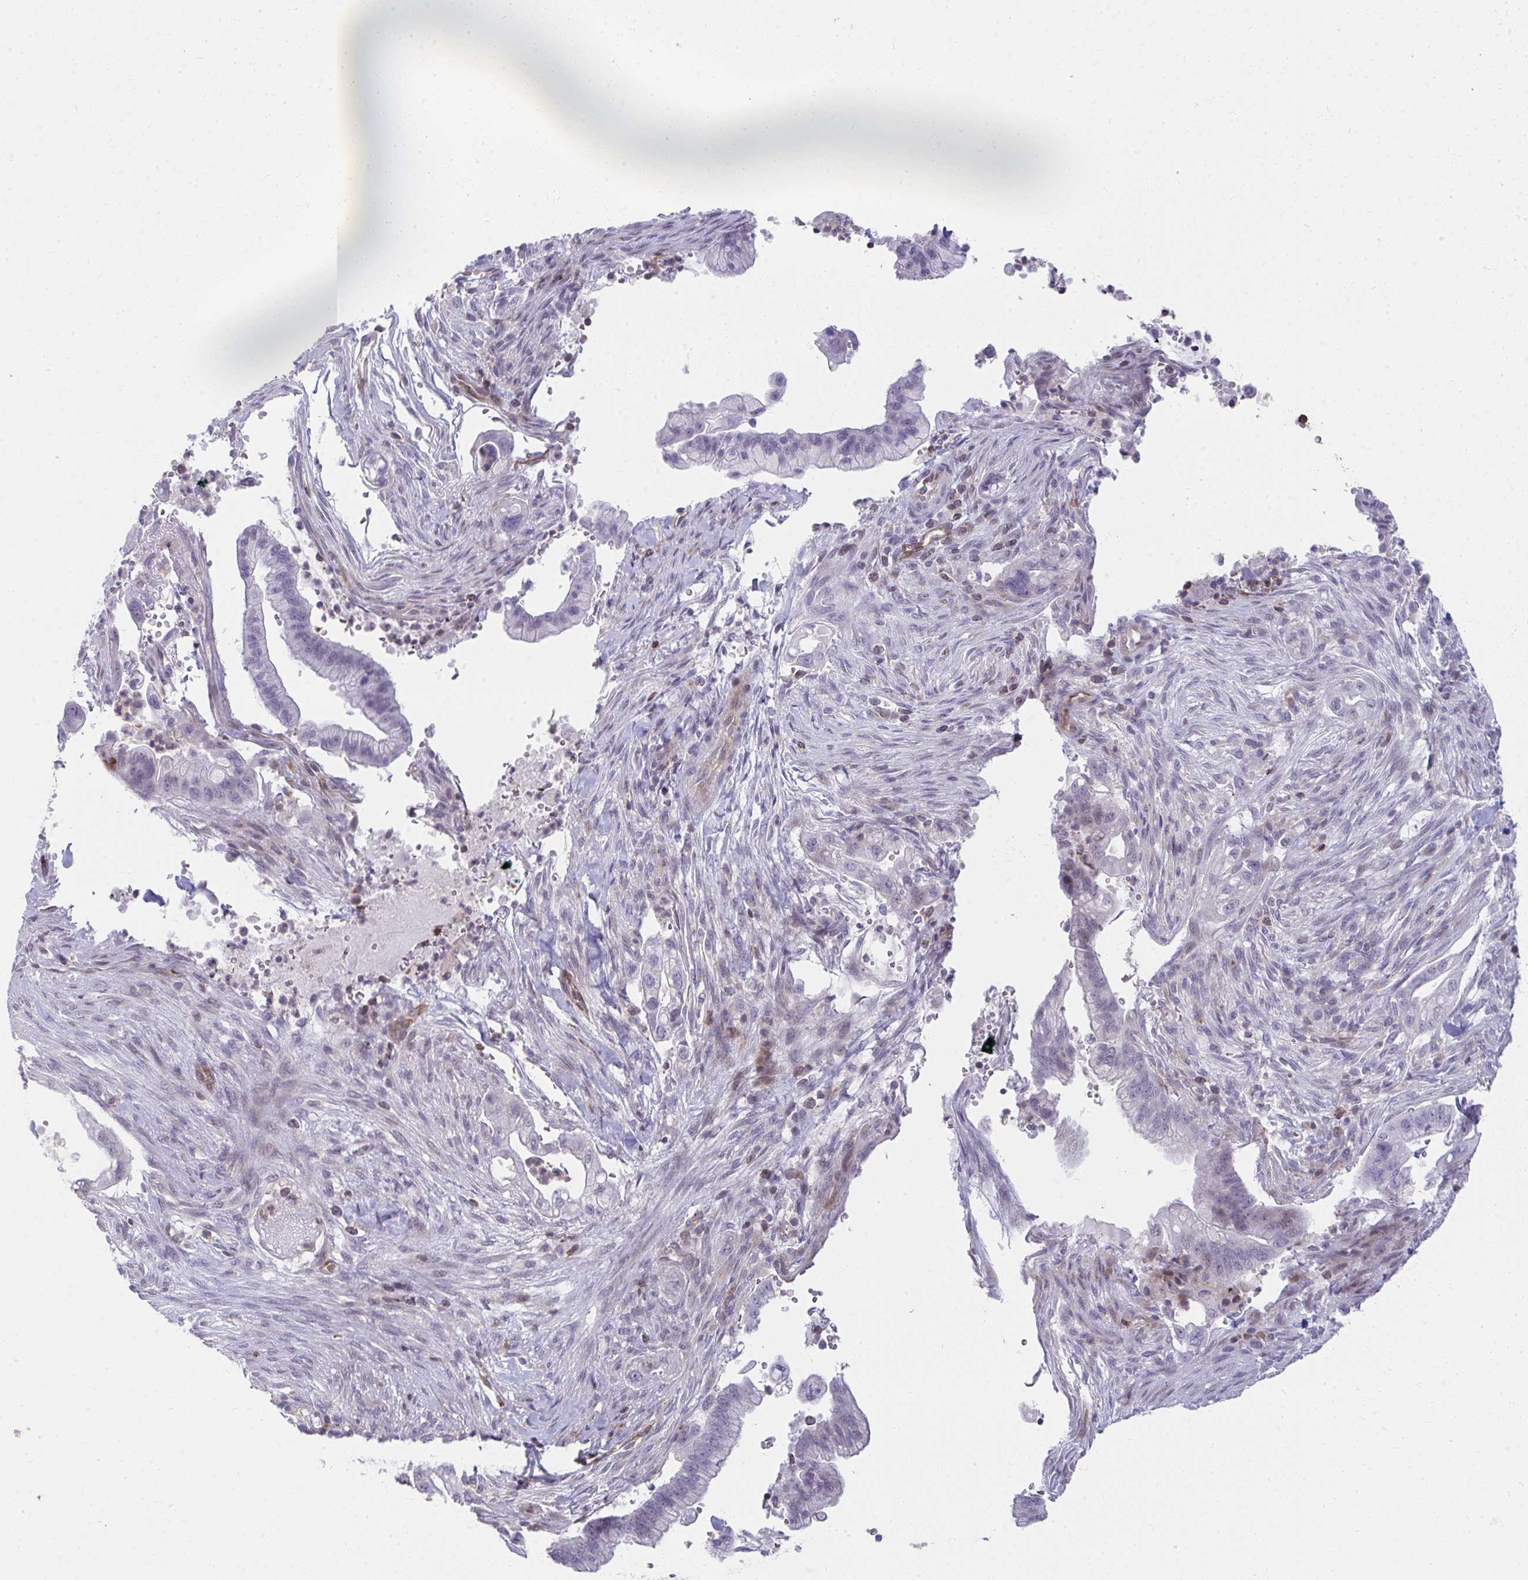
{"staining": {"intensity": "negative", "quantity": "none", "location": "none"}, "tissue": "pancreatic cancer", "cell_type": "Tumor cells", "image_type": "cancer", "snomed": [{"axis": "morphology", "description": "Adenocarcinoma, NOS"}, {"axis": "topography", "description": "Pancreas"}], "caption": "An immunohistochemistry image of pancreatic adenocarcinoma is shown. There is no staining in tumor cells of pancreatic adenocarcinoma.", "gene": "FOXN3", "patient": {"sex": "male", "age": 44}}